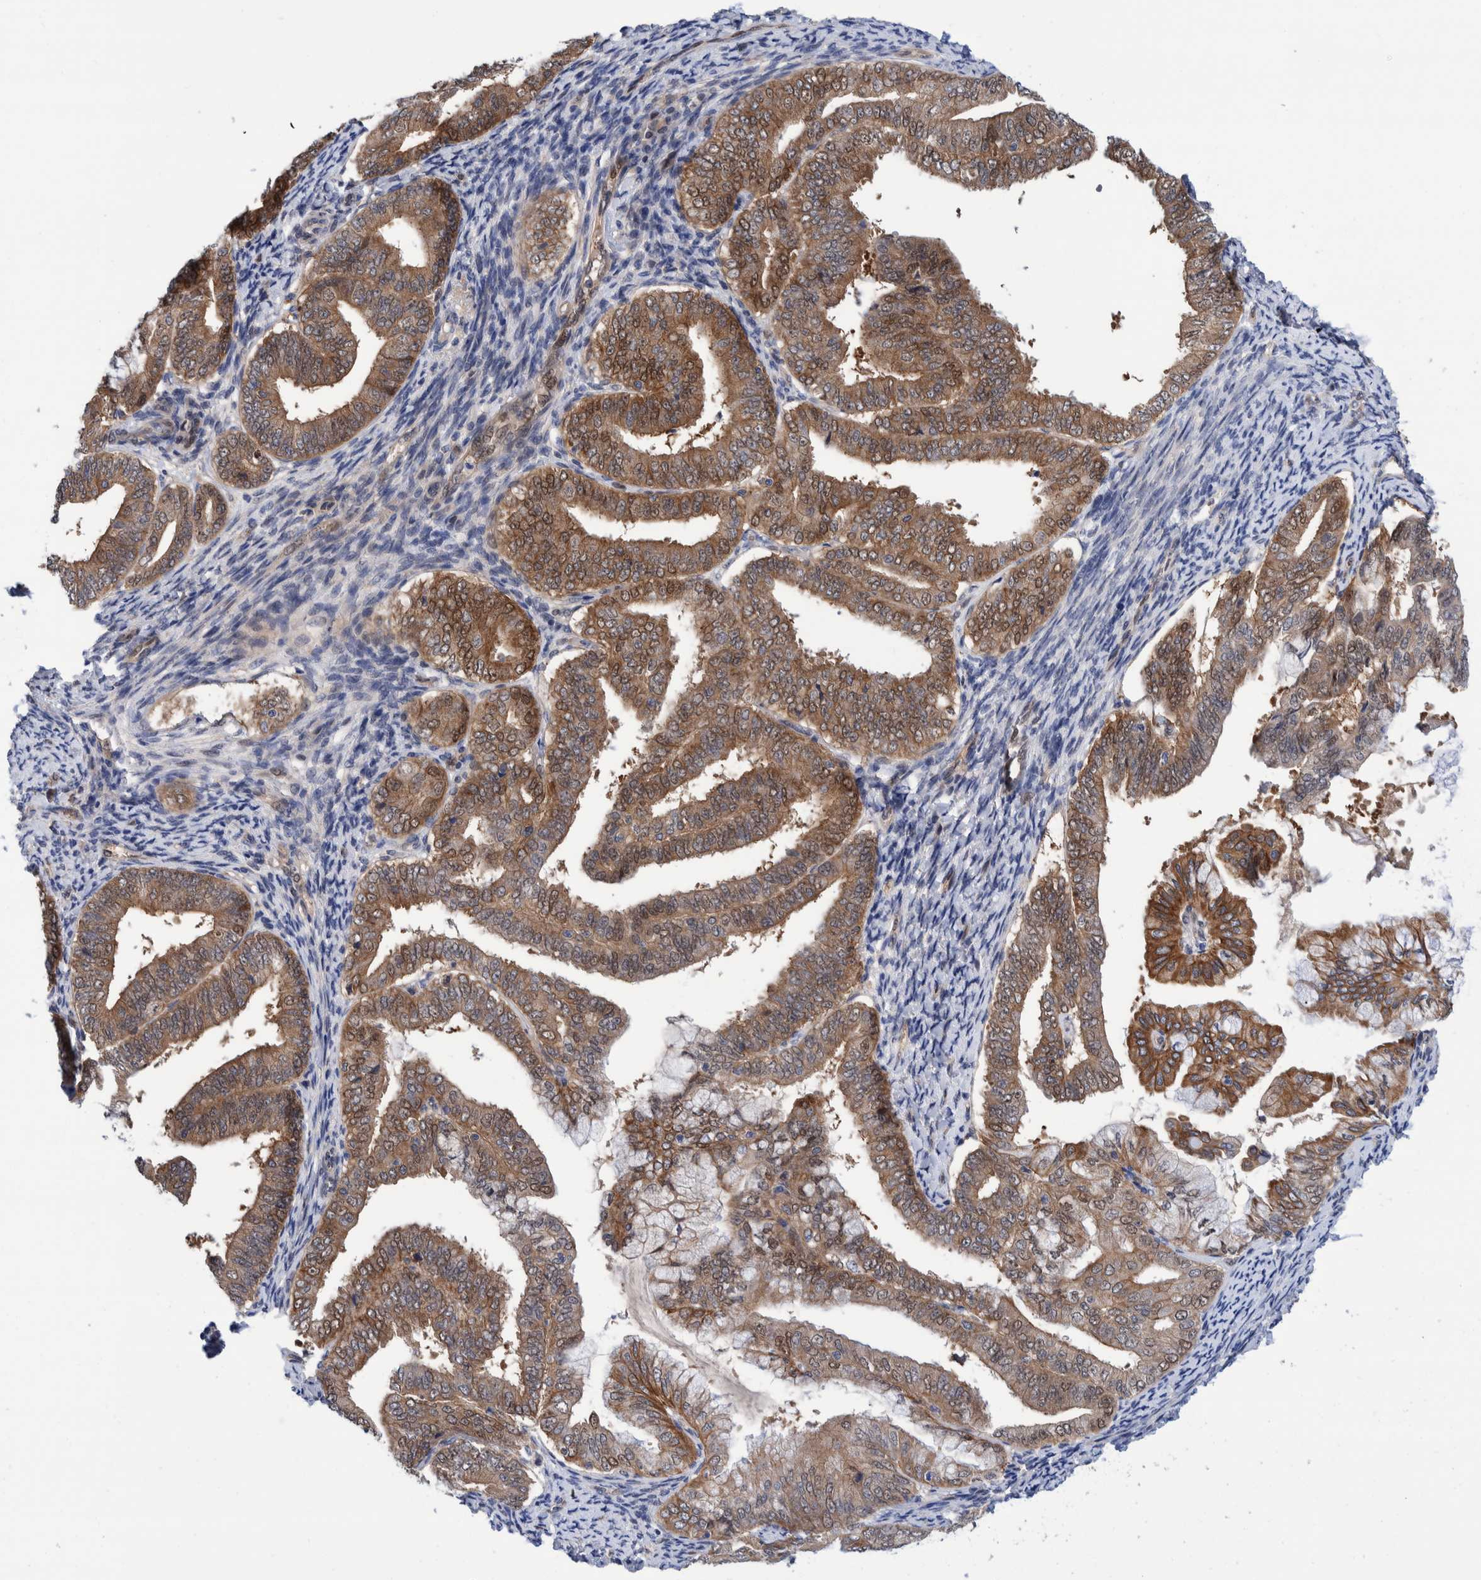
{"staining": {"intensity": "moderate", "quantity": ">75%", "location": "cytoplasmic/membranous,nuclear"}, "tissue": "endometrial cancer", "cell_type": "Tumor cells", "image_type": "cancer", "snomed": [{"axis": "morphology", "description": "Adenocarcinoma, NOS"}, {"axis": "topography", "description": "Endometrium"}], "caption": "IHC image of endometrial cancer stained for a protein (brown), which exhibits medium levels of moderate cytoplasmic/membranous and nuclear expression in approximately >75% of tumor cells.", "gene": "PFAS", "patient": {"sex": "female", "age": 63}}